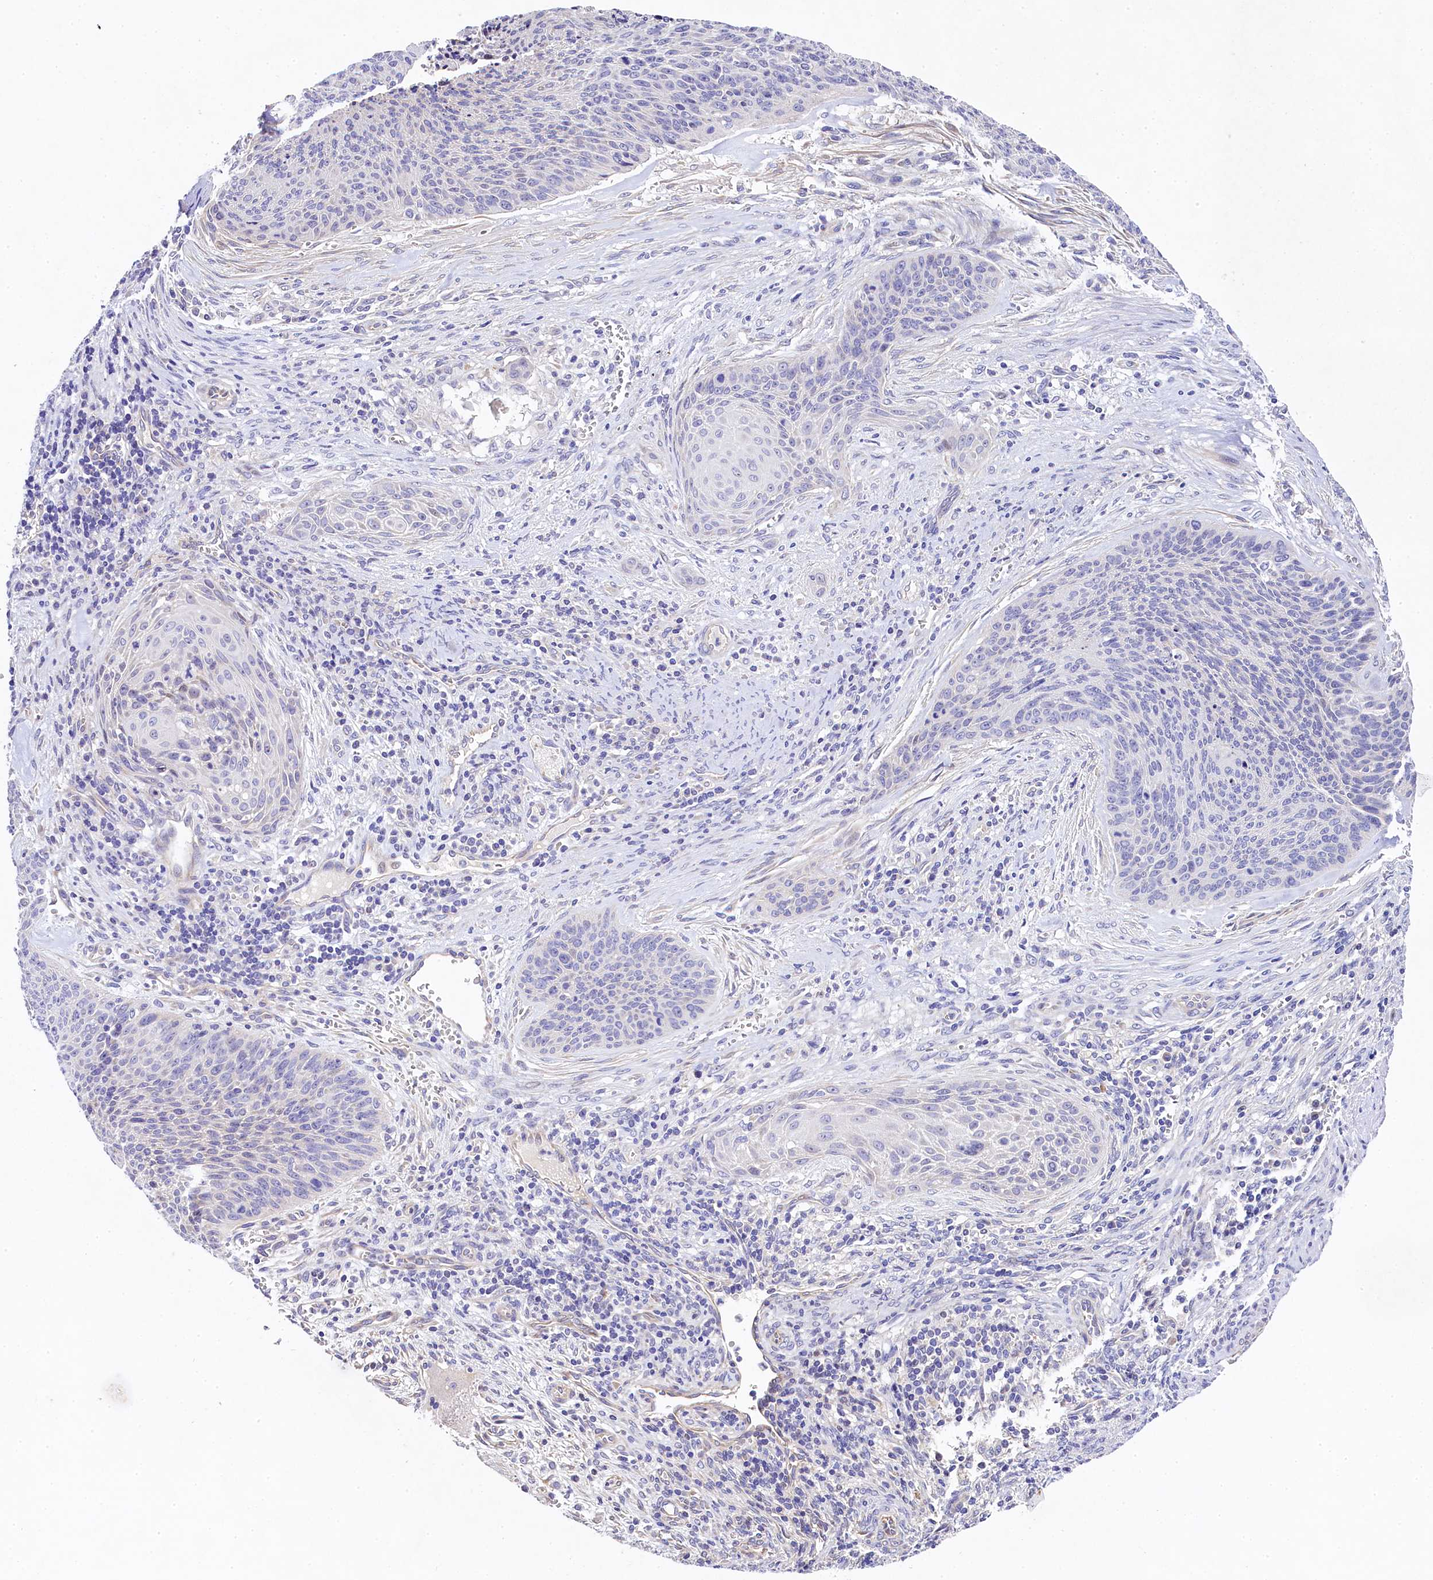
{"staining": {"intensity": "negative", "quantity": "none", "location": "none"}, "tissue": "cervical cancer", "cell_type": "Tumor cells", "image_type": "cancer", "snomed": [{"axis": "morphology", "description": "Squamous cell carcinoma, NOS"}, {"axis": "topography", "description": "Cervix"}], "caption": "There is no significant expression in tumor cells of cervical squamous cell carcinoma. (DAB (3,3'-diaminobenzidine) immunohistochemistry, high magnification).", "gene": "FXYD6", "patient": {"sex": "female", "age": 55}}